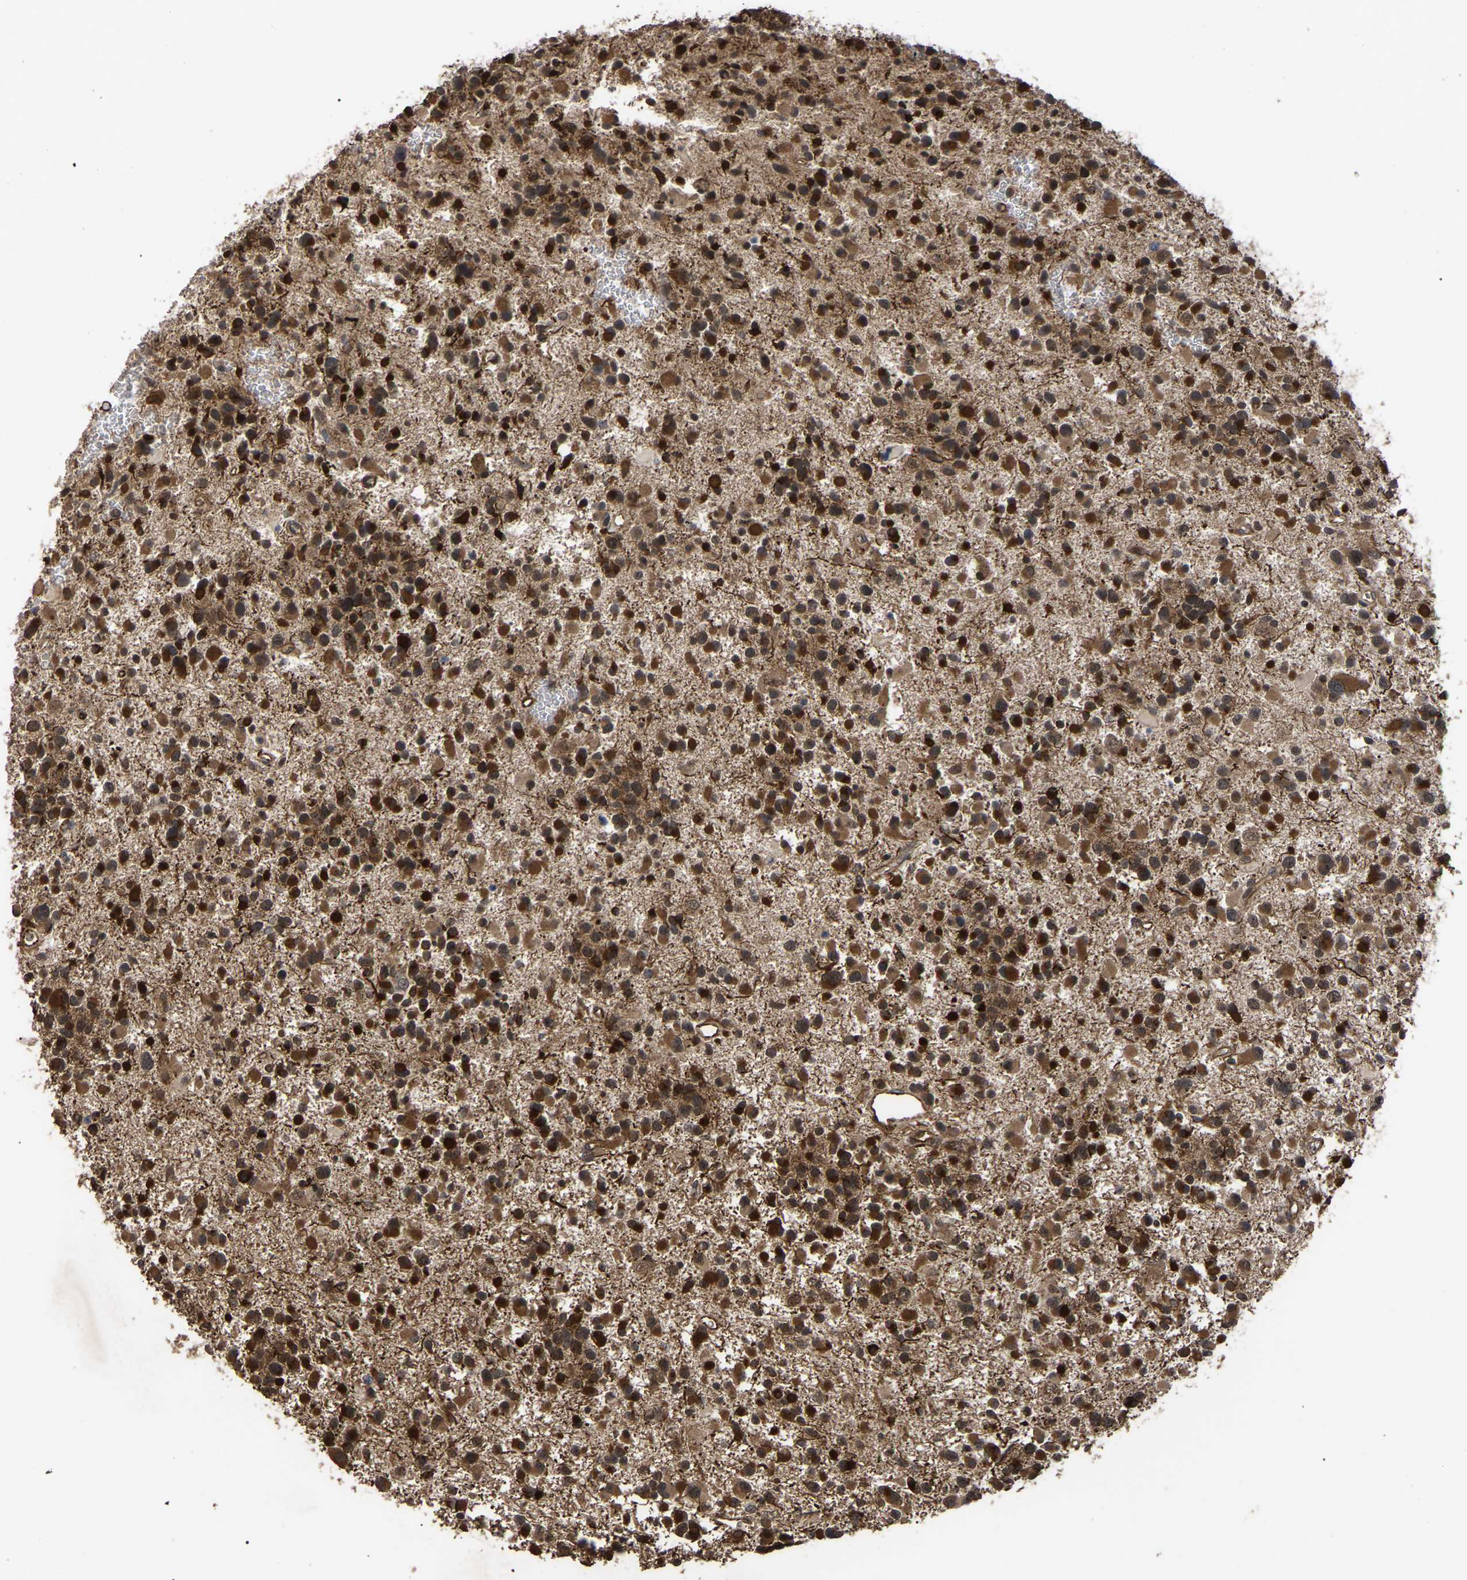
{"staining": {"intensity": "strong", "quantity": ">75%", "location": "cytoplasmic/membranous"}, "tissue": "glioma", "cell_type": "Tumor cells", "image_type": "cancer", "snomed": [{"axis": "morphology", "description": "Glioma, malignant, Low grade"}, {"axis": "topography", "description": "Brain"}], "caption": "A high-resolution image shows IHC staining of malignant glioma (low-grade), which reveals strong cytoplasmic/membranous staining in about >75% of tumor cells.", "gene": "FAM161B", "patient": {"sex": "female", "age": 22}}